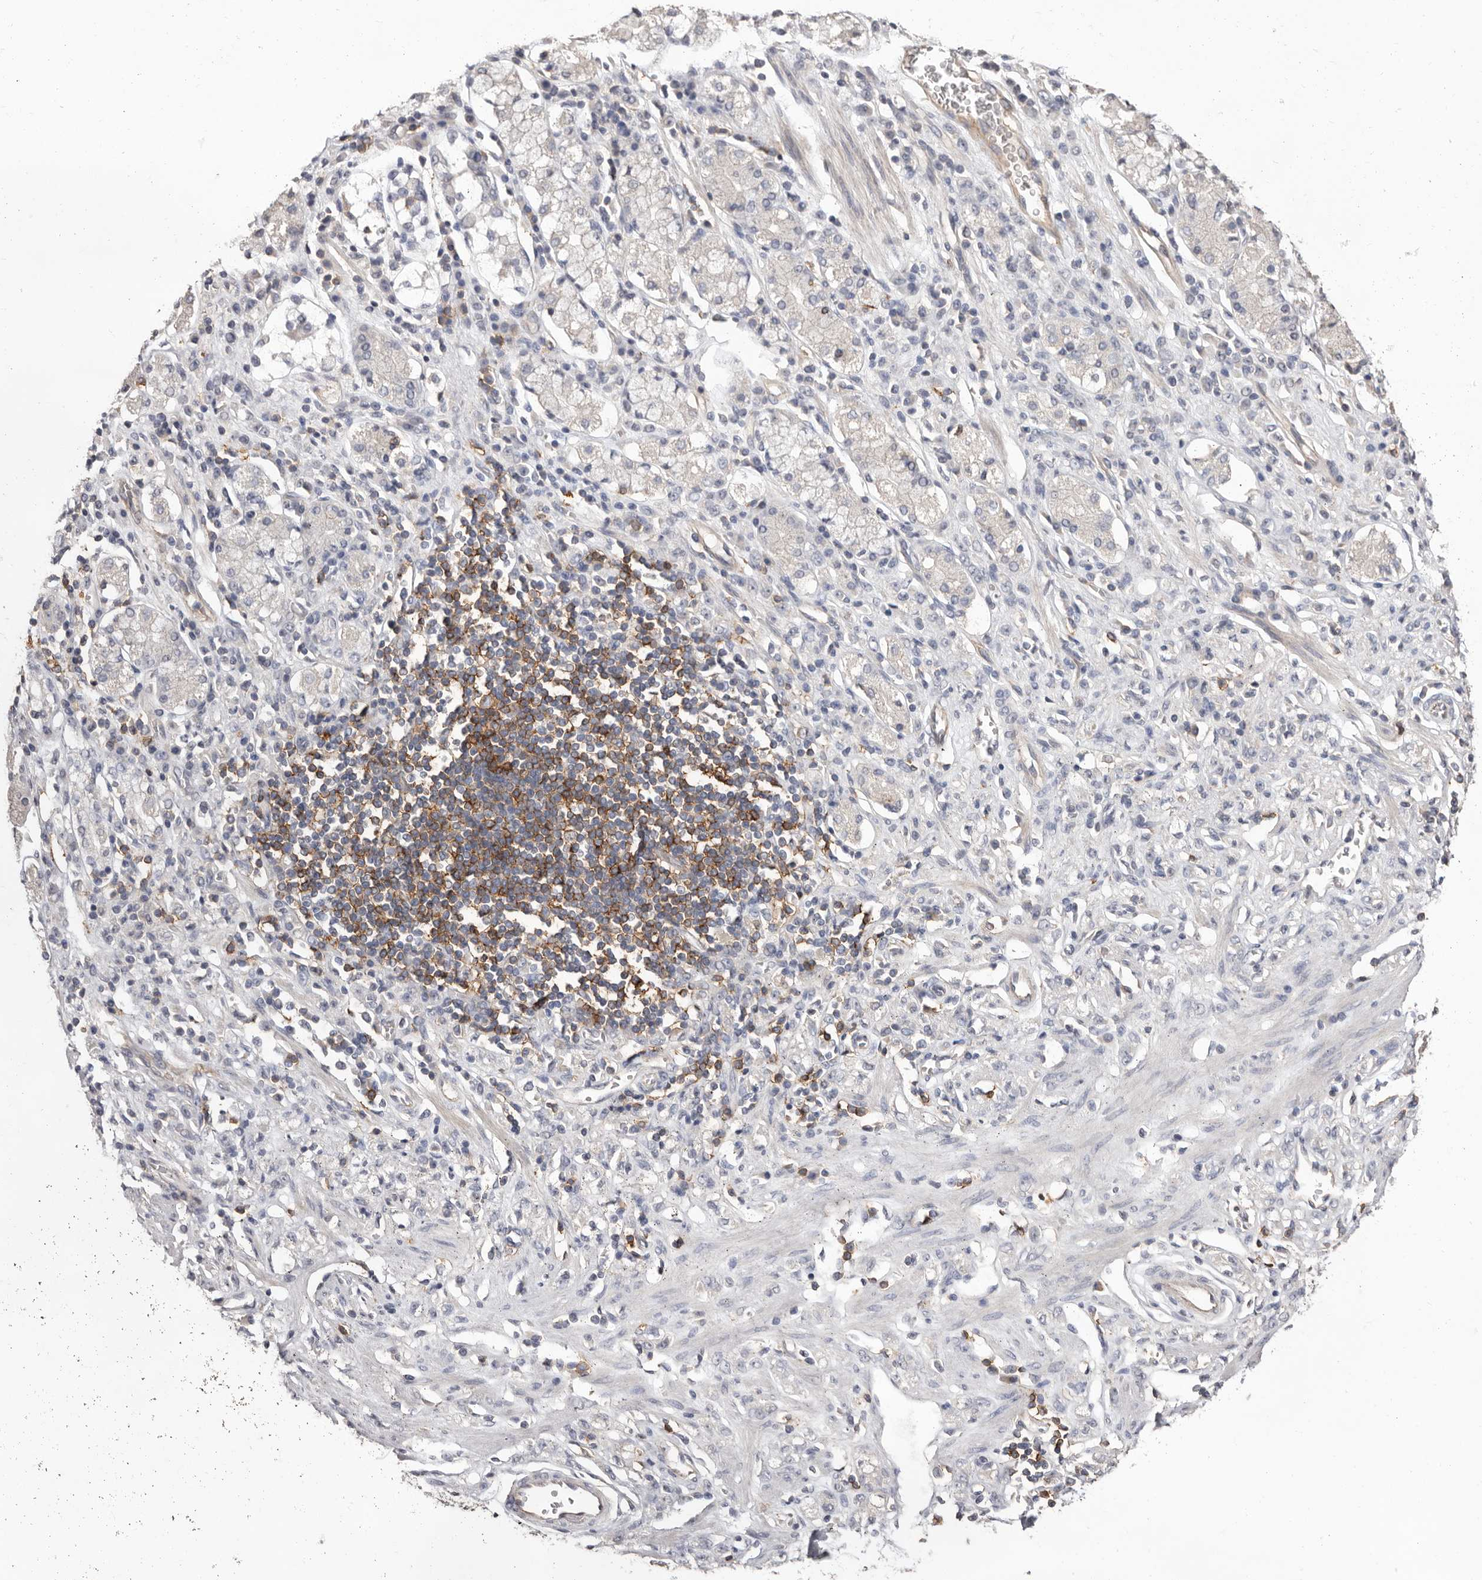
{"staining": {"intensity": "negative", "quantity": "none", "location": "none"}, "tissue": "stomach cancer", "cell_type": "Tumor cells", "image_type": "cancer", "snomed": [{"axis": "morphology", "description": "Normal tissue, NOS"}, {"axis": "morphology", "description": "Adenocarcinoma, NOS"}, {"axis": "topography", "description": "Stomach"}], "caption": "An immunohistochemistry (IHC) histopathology image of adenocarcinoma (stomach) is shown. There is no staining in tumor cells of adenocarcinoma (stomach).", "gene": "MMACHC", "patient": {"sex": "male", "age": 82}}